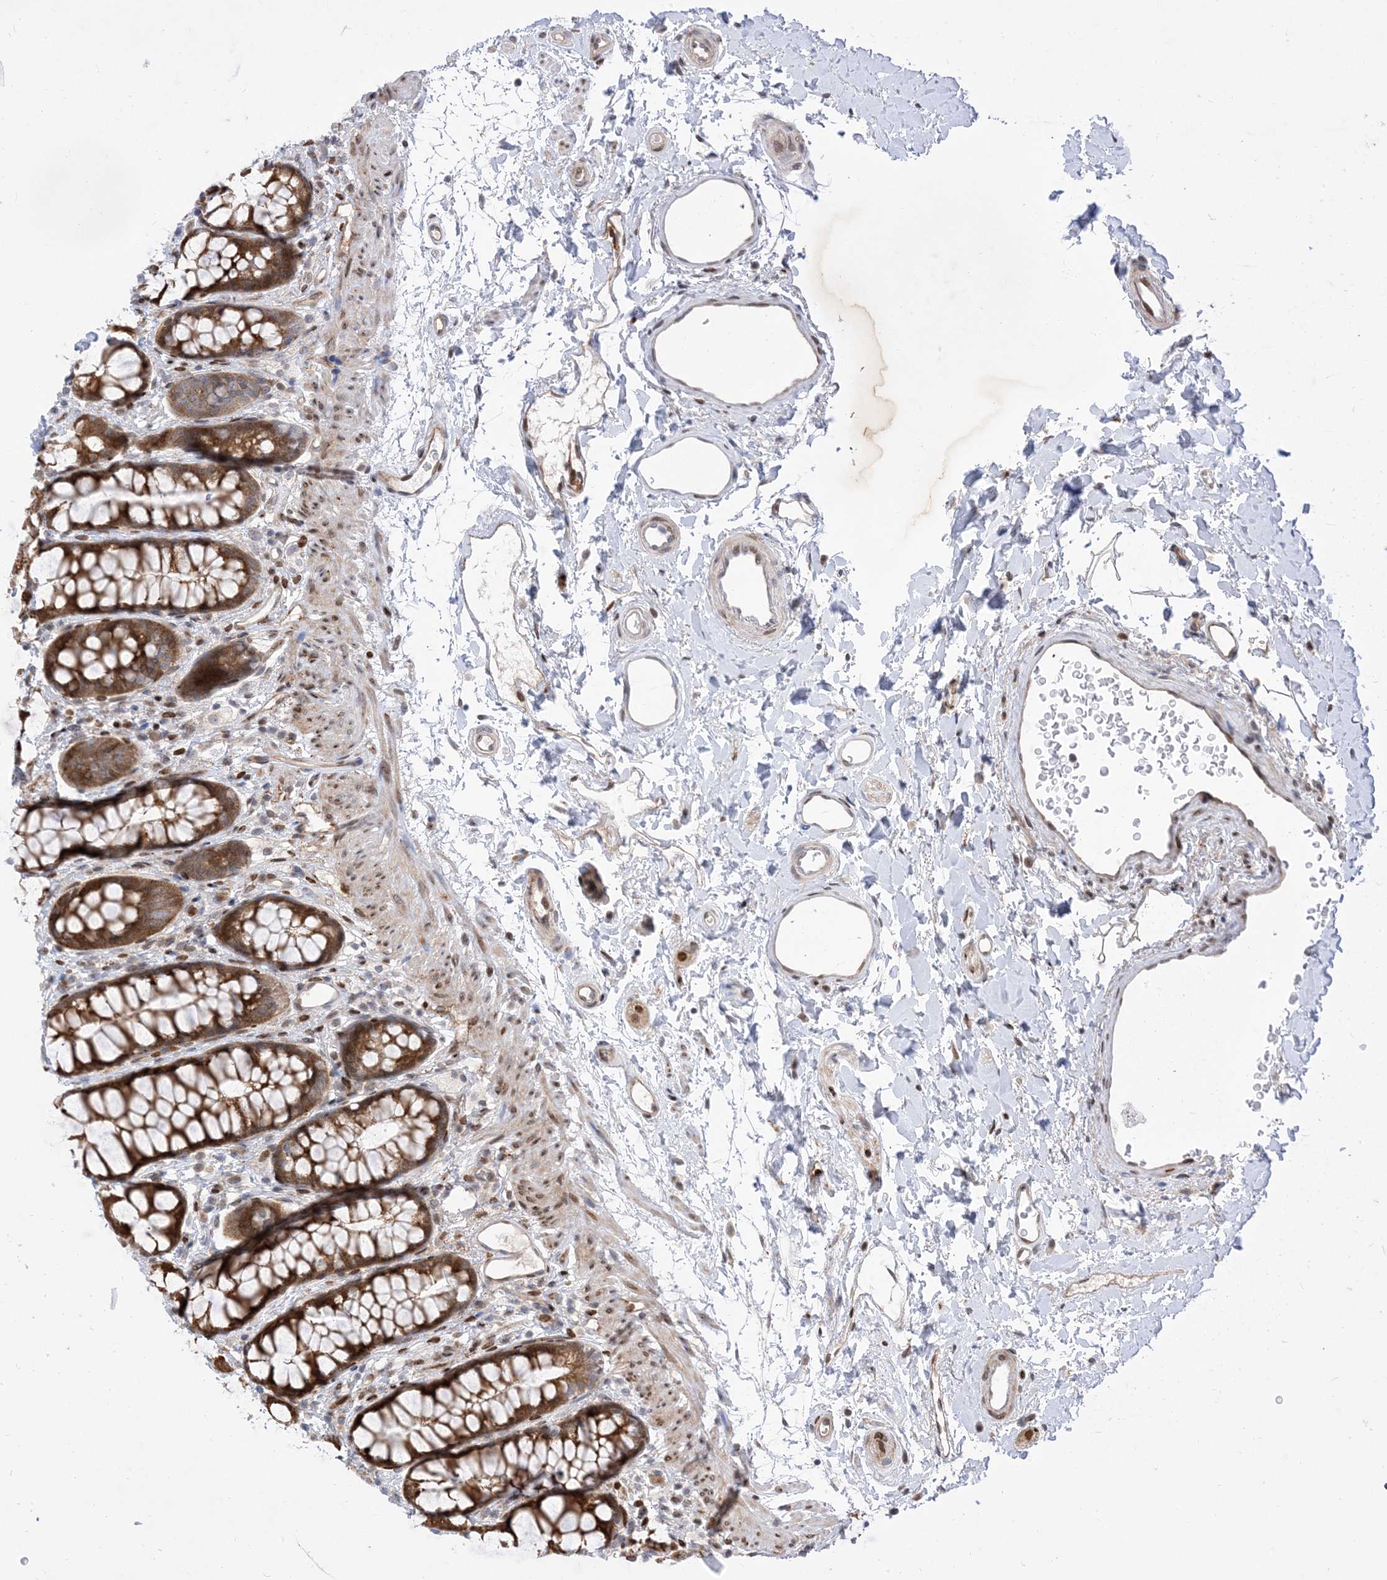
{"staining": {"intensity": "strong", "quantity": ">75%", "location": "cytoplasmic/membranous"}, "tissue": "rectum", "cell_type": "Glandular cells", "image_type": "normal", "snomed": [{"axis": "morphology", "description": "Normal tissue, NOS"}, {"axis": "topography", "description": "Rectum"}], "caption": "Glandular cells display strong cytoplasmic/membranous positivity in approximately >75% of cells in normal rectum.", "gene": "TYSND1", "patient": {"sex": "female", "age": 65}}